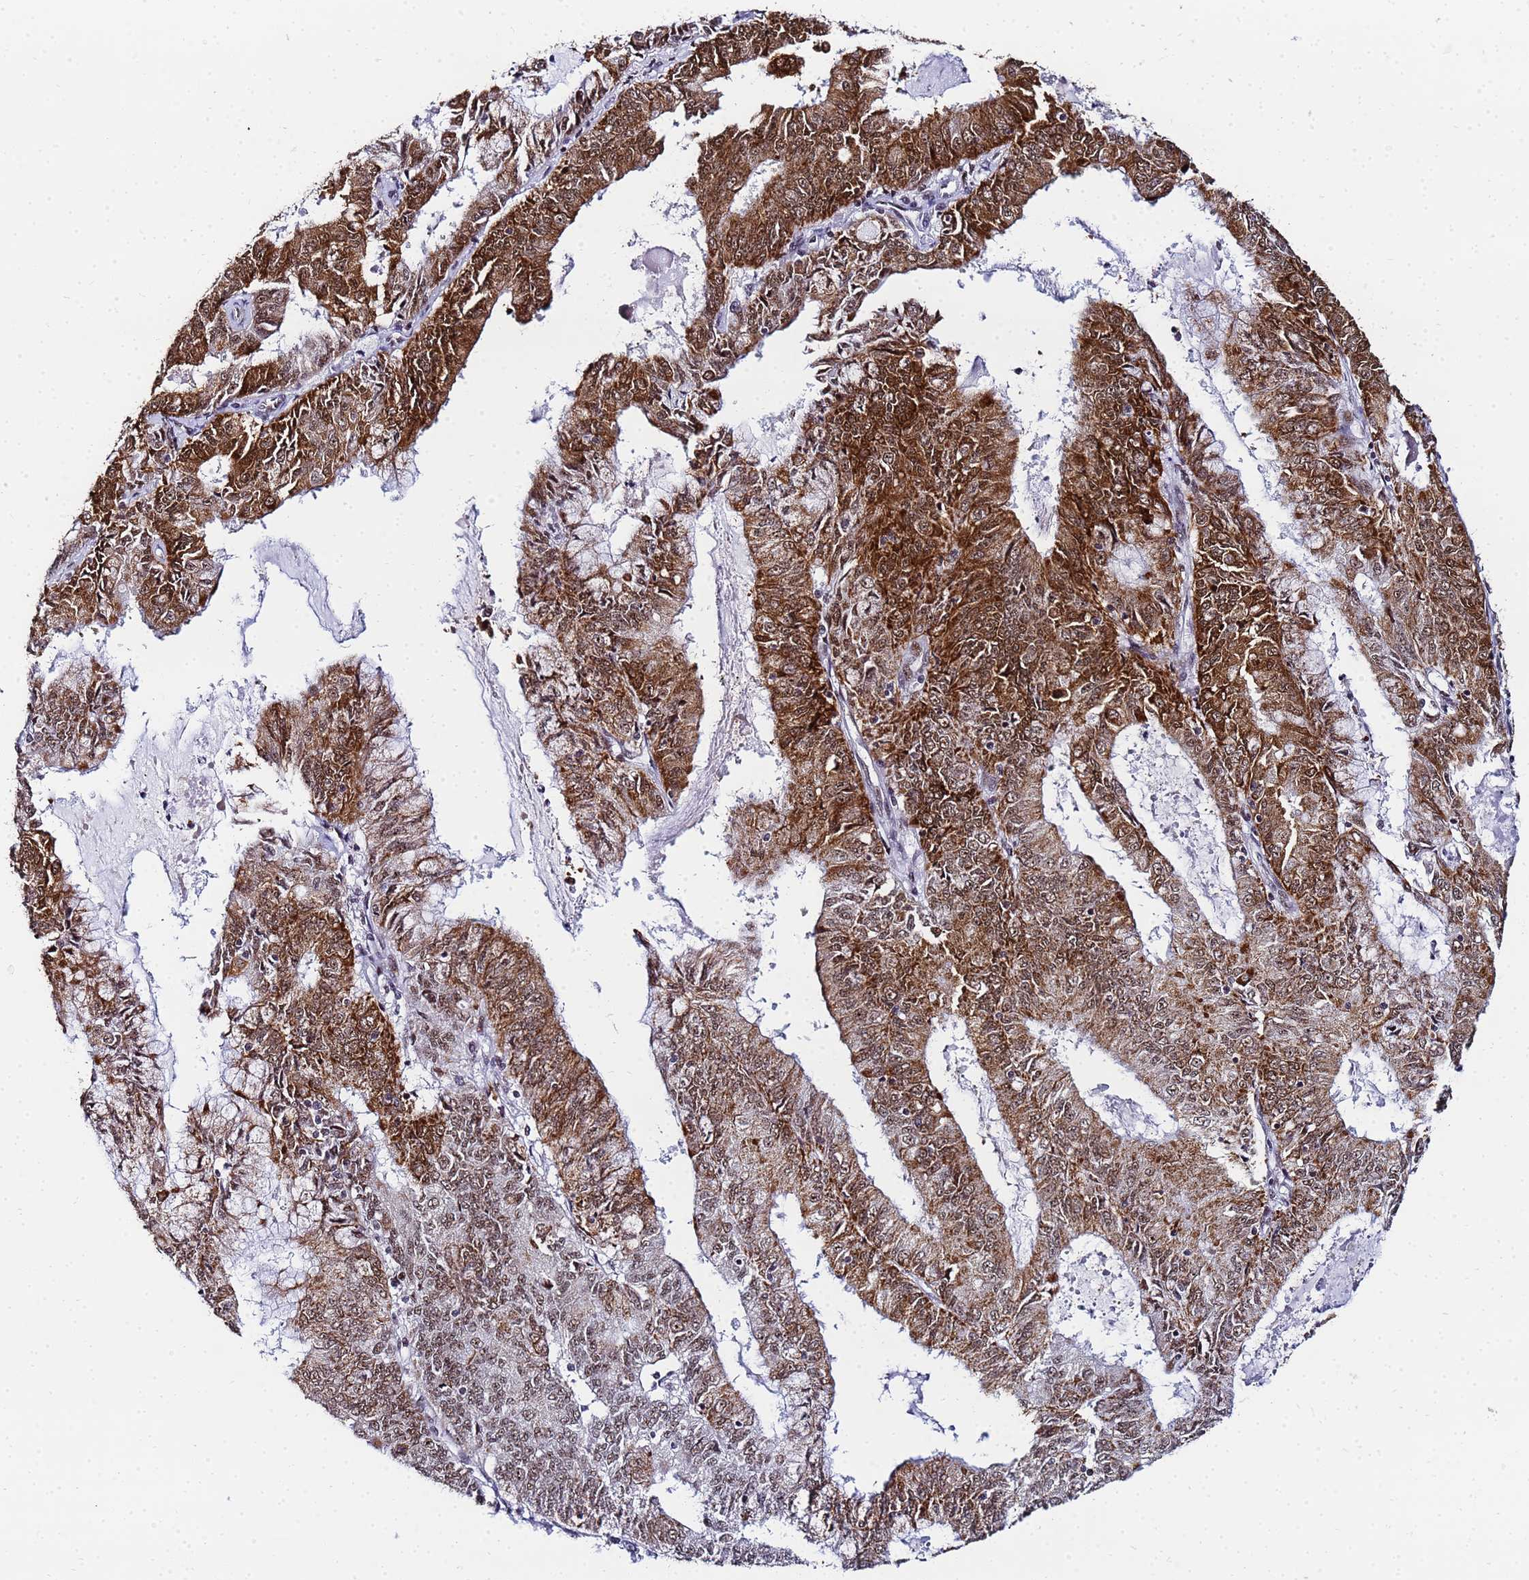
{"staining": {"intensity": "strong", "quantity": ">75%", "location": "cytoplasmic/membranous,nuclear"}, "tissue": "endometrial cancer", "cell_type": "Tumor cells", "image_type": "cancer", "snomed": [{"axis": "morphology", "description": "Adenocarcinoma, NOS"}, {"axis": "topography", "description": "Endometrium"}], "caption": "Immunohistochemistry of human endometrial adenocarcinoma reveals high levels of strong cytoplasmic/membranous and nuclear staining in about >75% of tumor cells.", "gene": "CKMT1A", "patient": {"sex": "female", "age": 57}}